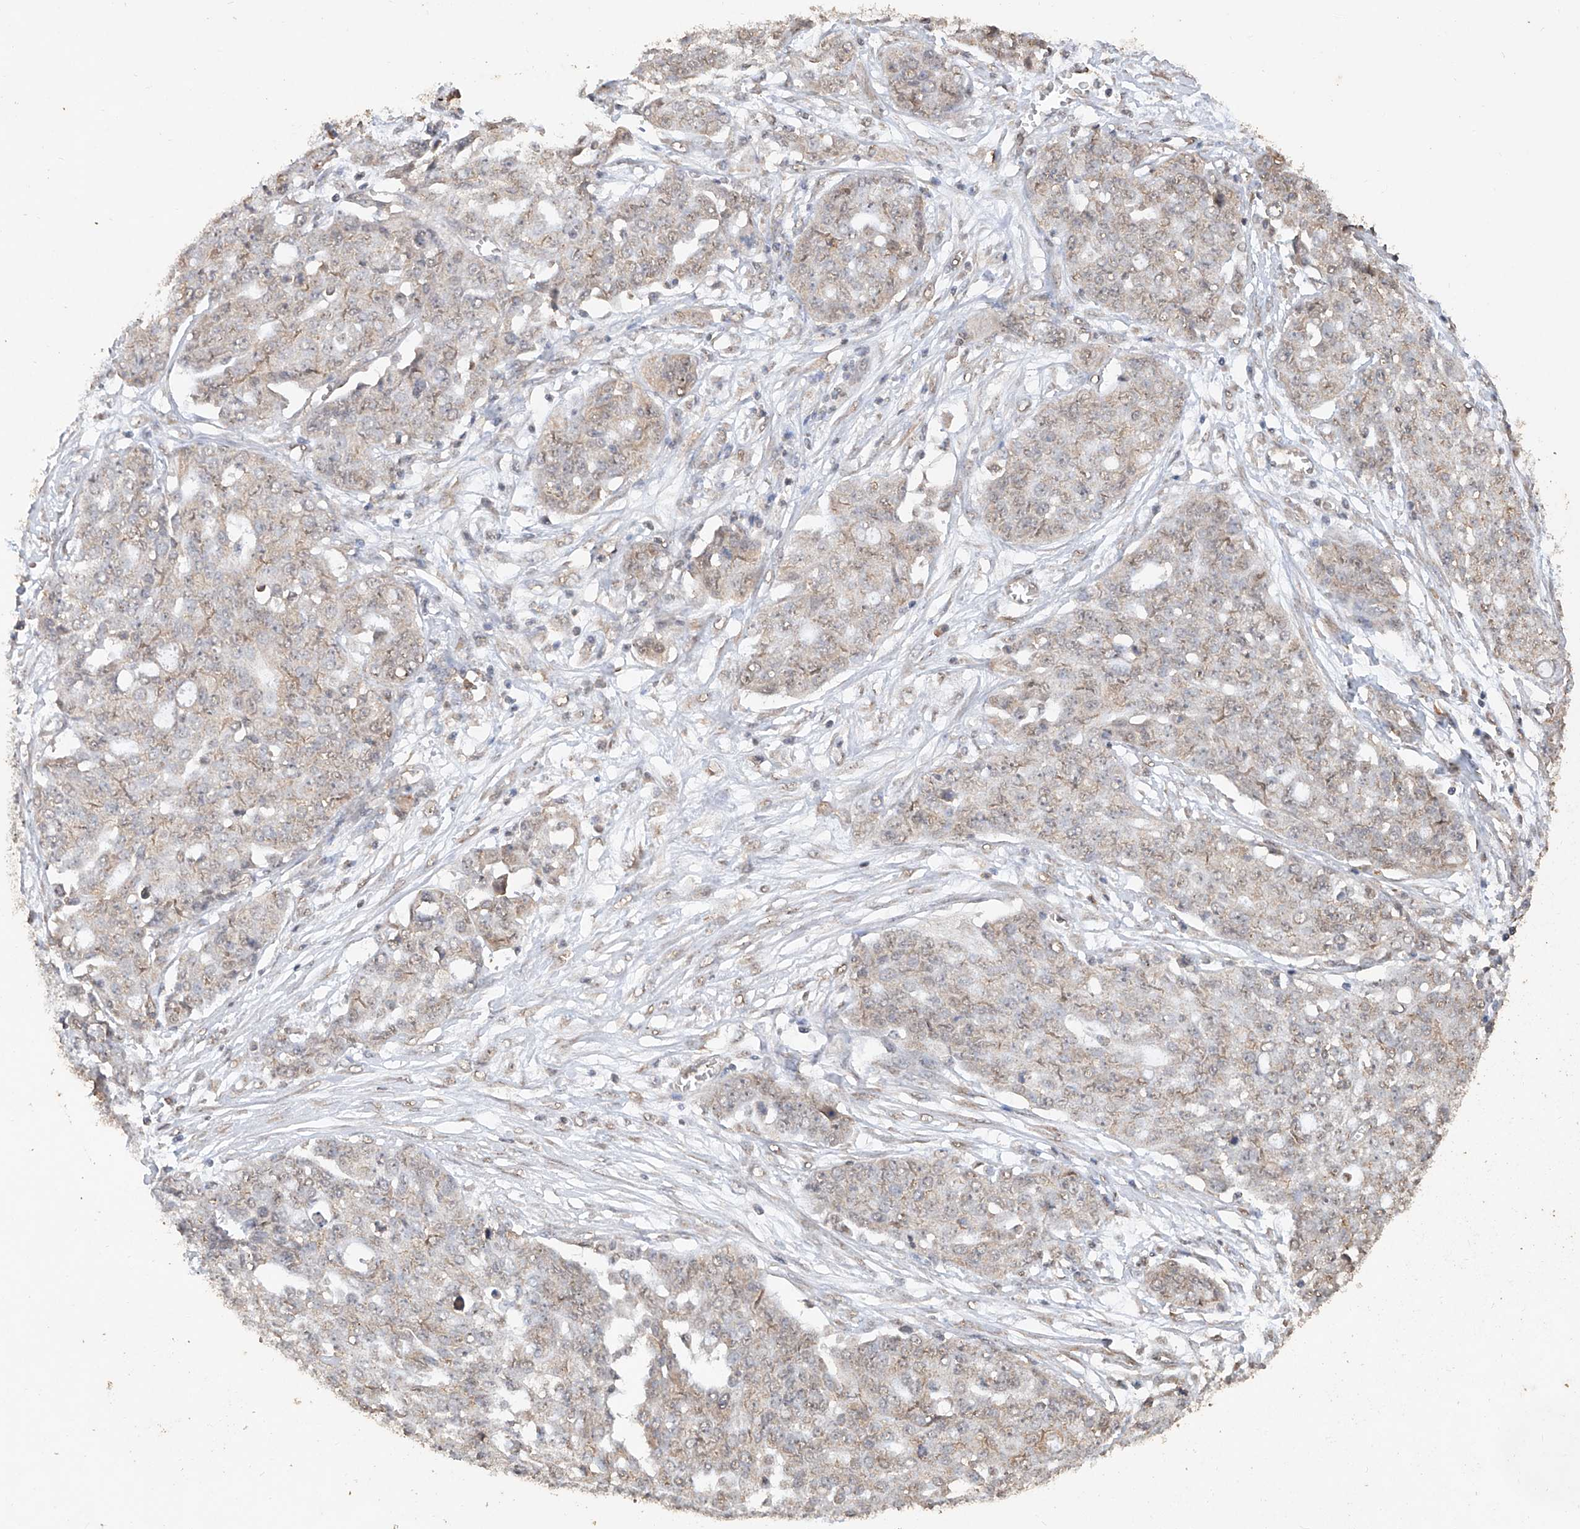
{"staining": {"intensity": "negative", "quantity": "none", "location": "none"}, "tissue": "ovarian cancer", "cell_type": "Tumor cells", "image_type": "cancer", "snomed": [{"axis": "morphology", "description": "Cystadenocarcinoma, serous, NOS"}, {"axis": "topography", "description": "Soft tissue"}, {"axis": "topography", "description": "Ovary"}], "caption": "There is no significant positivity in tumor cells of ovarian cancer.", "gene": "ELOVL1", "patient": {"sex": "female", "age": 57}}